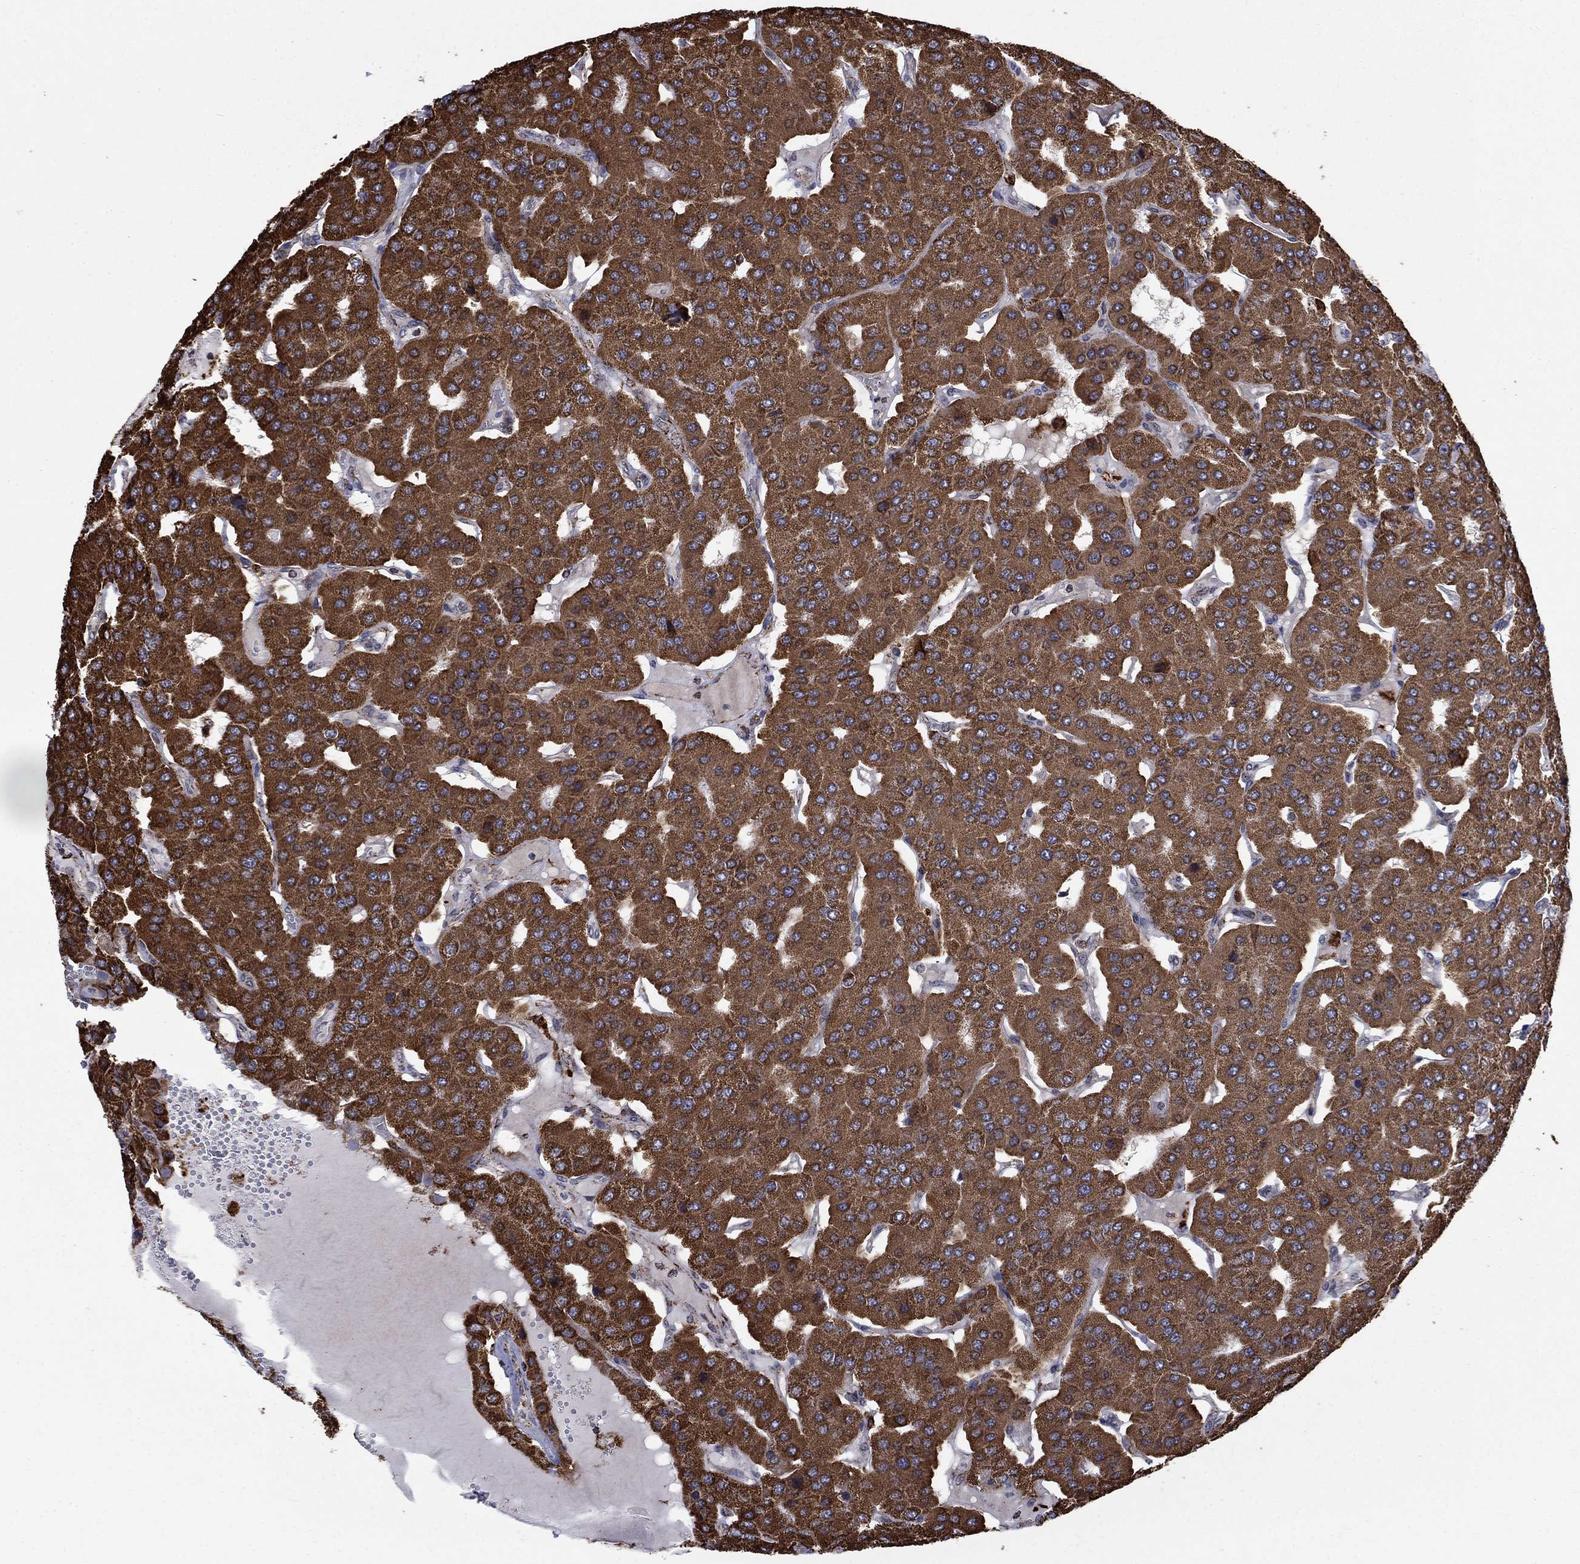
{"staining": {"intensity": "strong", "quantity": ">75%", "location": "cytoplasmic/membranous"}, "tissue": "parathyroid gland", "cell_type": "Glandular cells", "image_type": "normal", "snomed": [{"axis": "morphology", "description": "Normal tissue, NOS"}, {"axis": "morphology", "description": "Adenoma, NOS"}, {"axis": "topography", "description": "Parathyroid gland"}], "caption": "Glandular cells show strong cytoplasmic/membranous staining in approximately >75% of cells in unremarkable parathyroid gland. (Brightfield microscopy of DAB IHC at high magnification).", "gene": "MOAP1", "patient": {"sex": "female", "age": 86}}